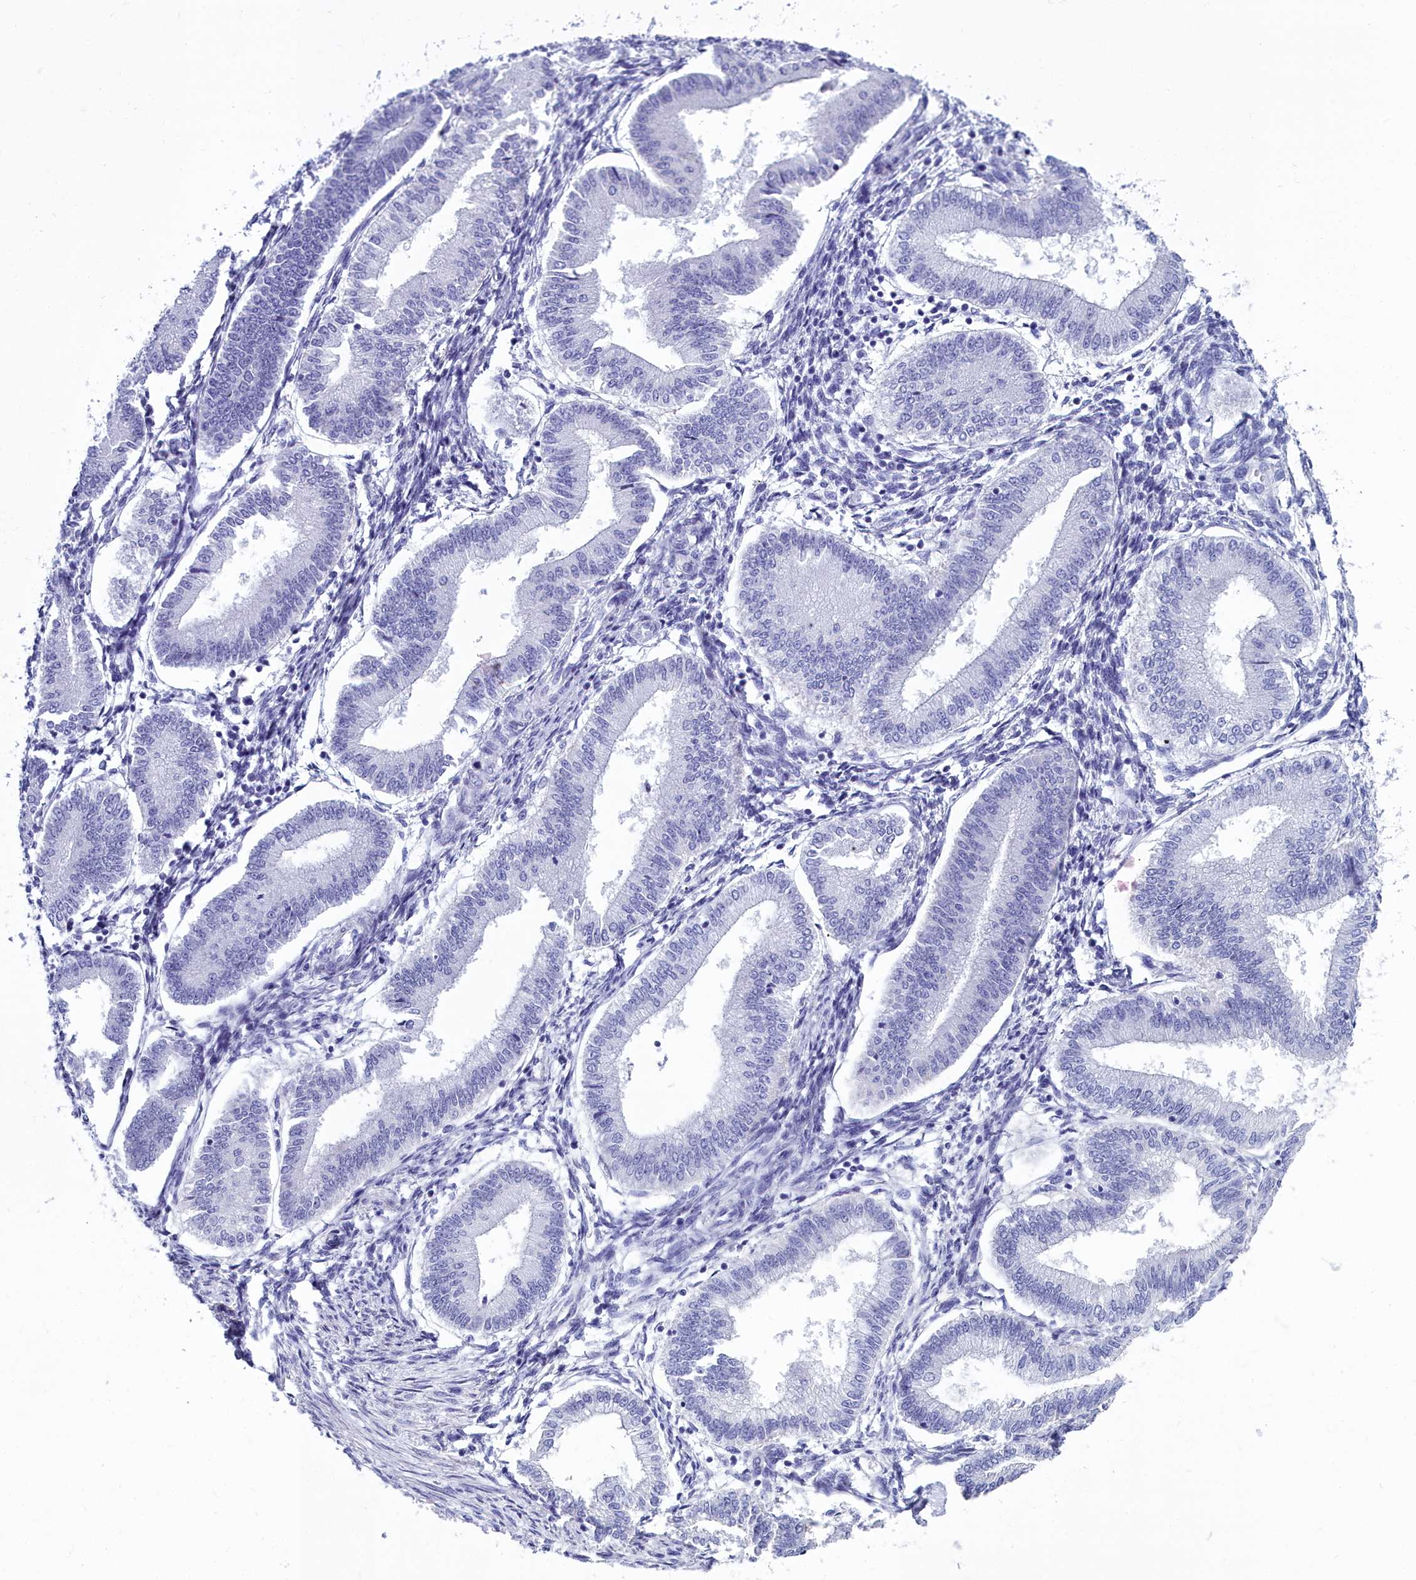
{"staining": {"intensity": "negative", "quantity": "none", "location": "none"}, "tissue": "endometrium", "cell_type": "Cells in endometrial stroma", "image_type": "normal", "snomed": [{"axis": "morphology", "description": "Normal tissue, NOS"}, {"axis": "topography", "description": "Endometrium"}], "caption": "Immunohistochemistry (IHC) micrograph of unremarkable endometrium stained for a protein (brown), which shows no positivity in cells in endometrial stroma.", "gene": "MAP6", "patient": {"sex": "female", "age": 39}}